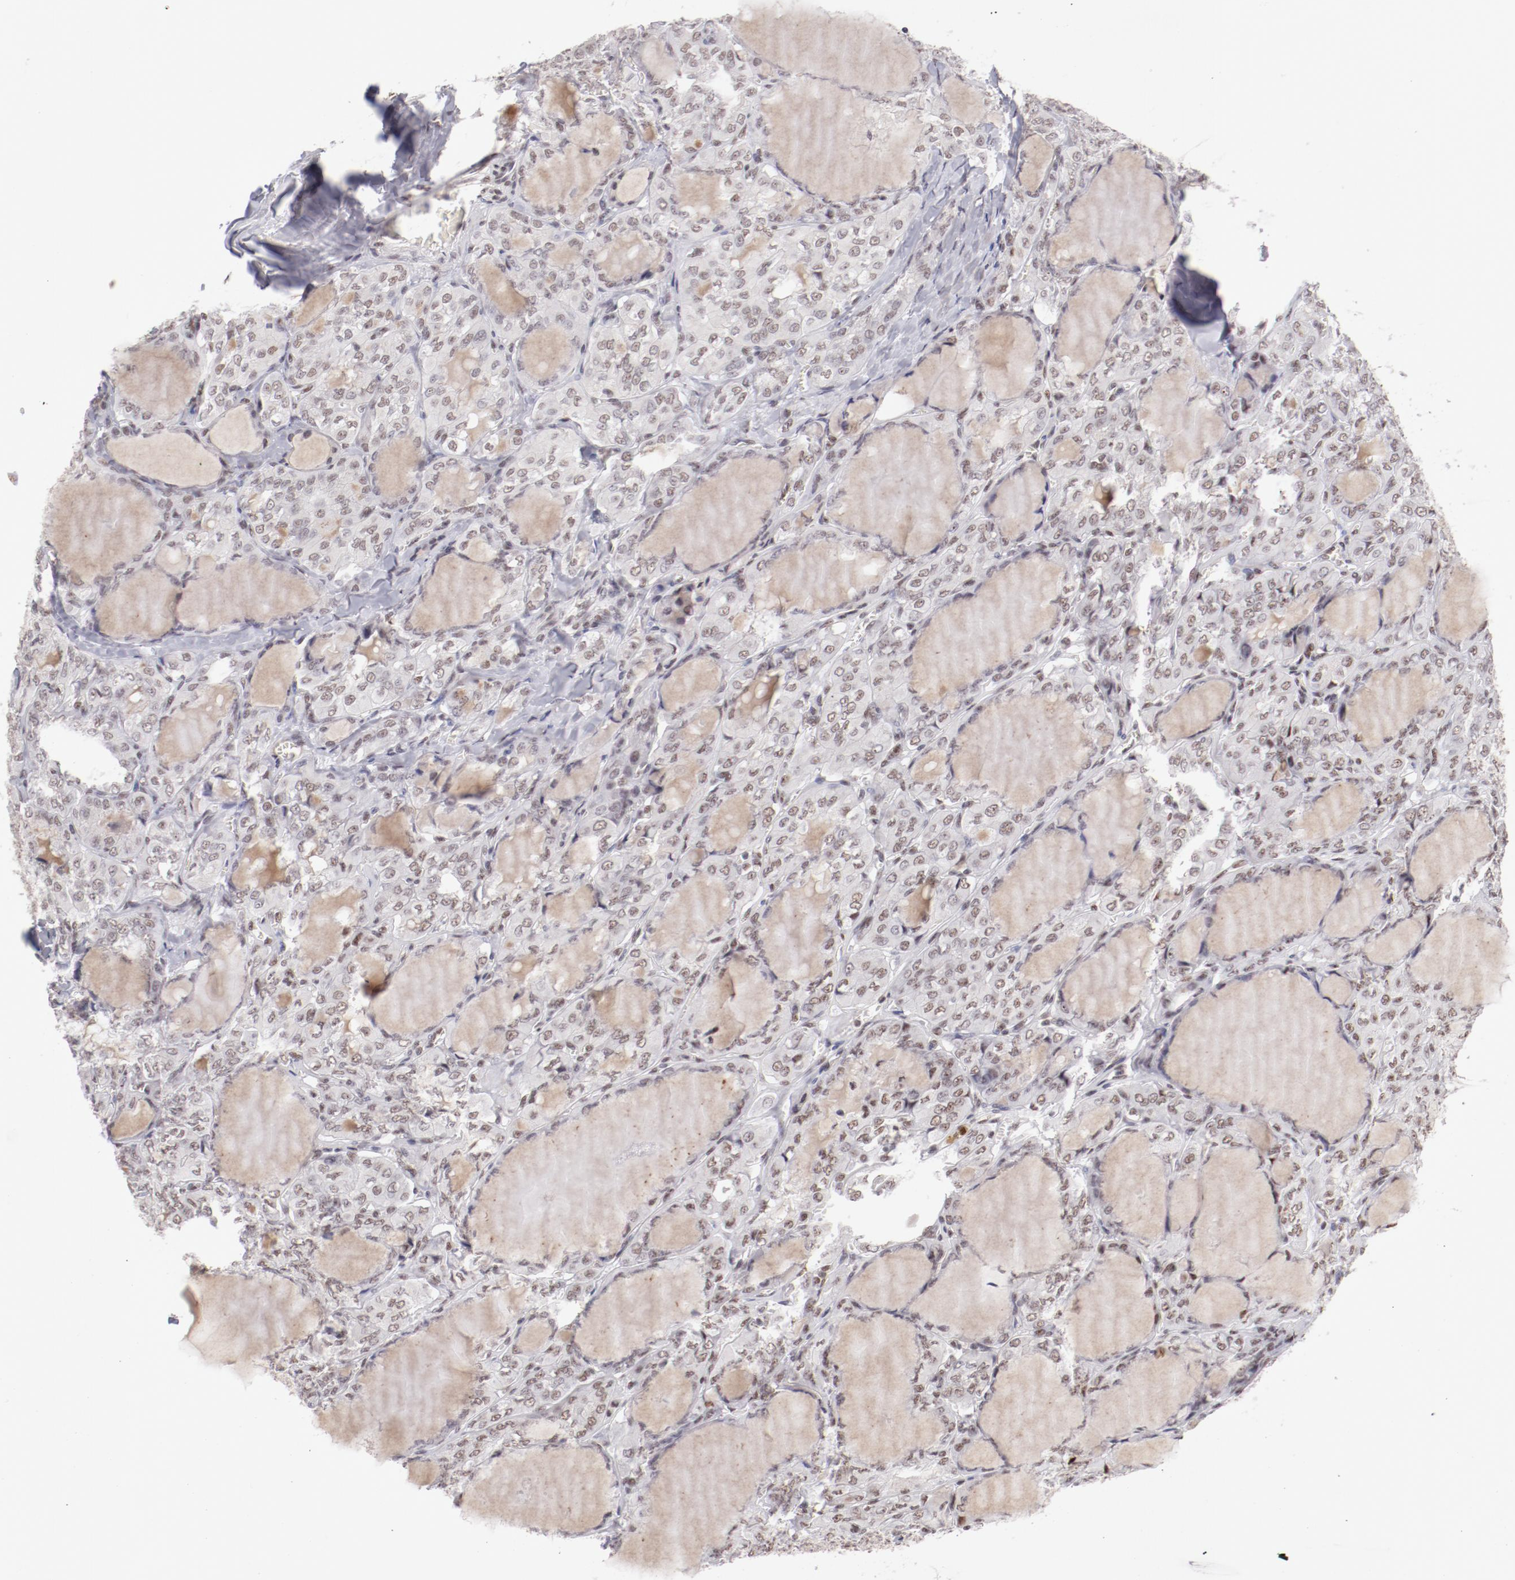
{"staining": {"intensity": "weak", "quantity": ">75%", "location": "nuclear"}, "tissue": "thyroid cancer", "cell_type": "Tumor cells", "image_type": "cancer", "snomed": [{"axis": "morphology", "description": "Papillary adenocarcinoma, NOS"}, {"axis": "topography", "description": "Thyroid gland"}], "caption": "Tumor cells display low levels of weak nuclear staining in approximately >75% of cells in human thyroid cancer (papillary adenocarcinoma).", "gene": "TFAP4", "patient": {"sex": "male", "age": 20}}